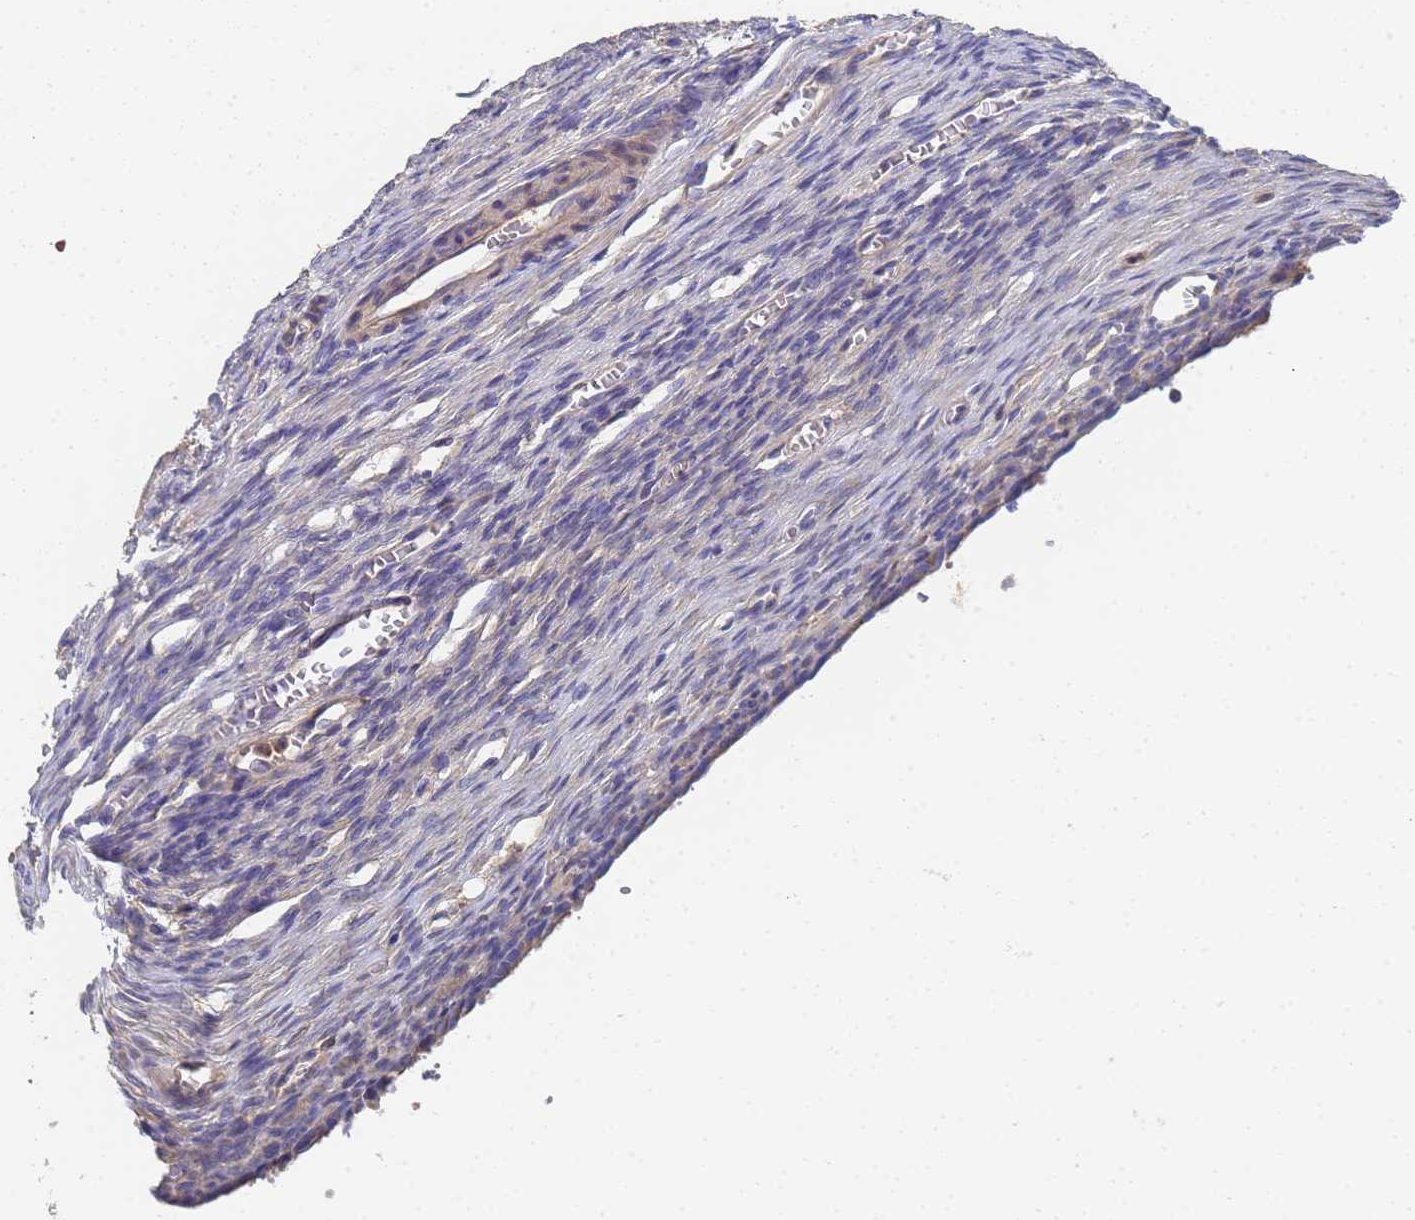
{"staining": {"intensity": "negative", "quantity": "none", "location": "none"}, "tissue": "ovary", "cell_type": "Ovarian stroma cells", "image_type": "normal", "snomed": [{"axis": "morphology", "description": "Normal tissue, NOS"}, {"axis": "topography", "description": "Ovary"}], "caption": "Normal ovary was stained to show a protein in brown. There is no significant positivity in ovarian stroma cells. (Immunohistochemistry, brightfield microscopy, high magnification).", "gene": "LBX2", "patient": {"sex": "female", "age": 27}}